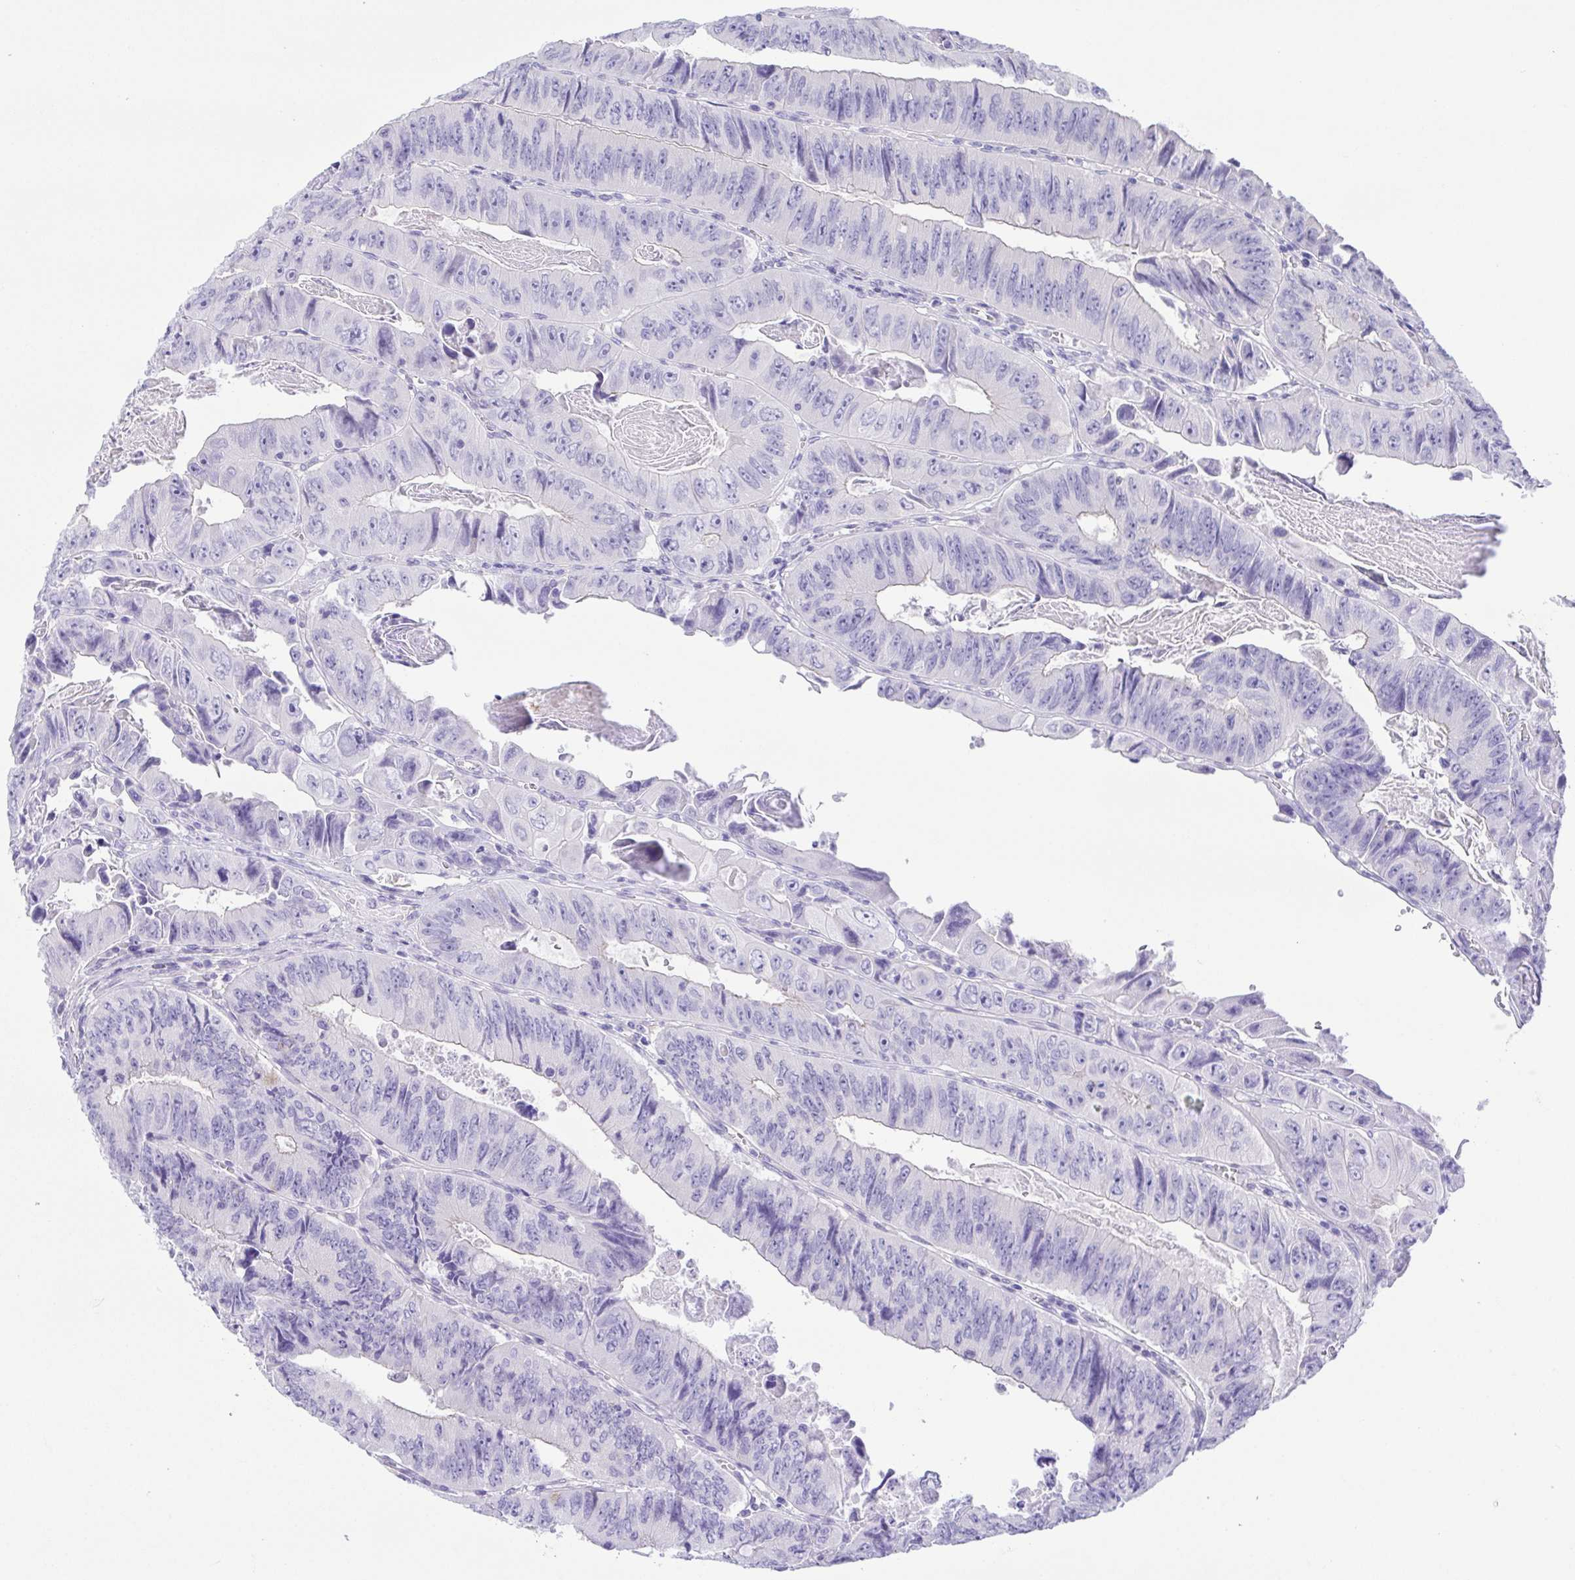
{"staining": {"intensity": "negative", "quantity": "none", "location": "none"}, "tissue": "colorectal cancer", "cell_type": "Tumor cells", "image_type": "cancer", "snomed": [{"axis": "morphology", "description": "Adenocarcinoma, NOS"}, {"axis": "topography", "description": "Colon"}], "caption": "Immunohistochemistry image of human adenocarcinoma (colorectal) stained for a protein (brown), which reveals no staining in tumor cells. (Brightfield microscopy of DAB (3,3'-diaminobenzidine) immunohistochemistry at high magnification).", "gene": "KRTDAP", "patient": {"sex": "female", "age": 84}}